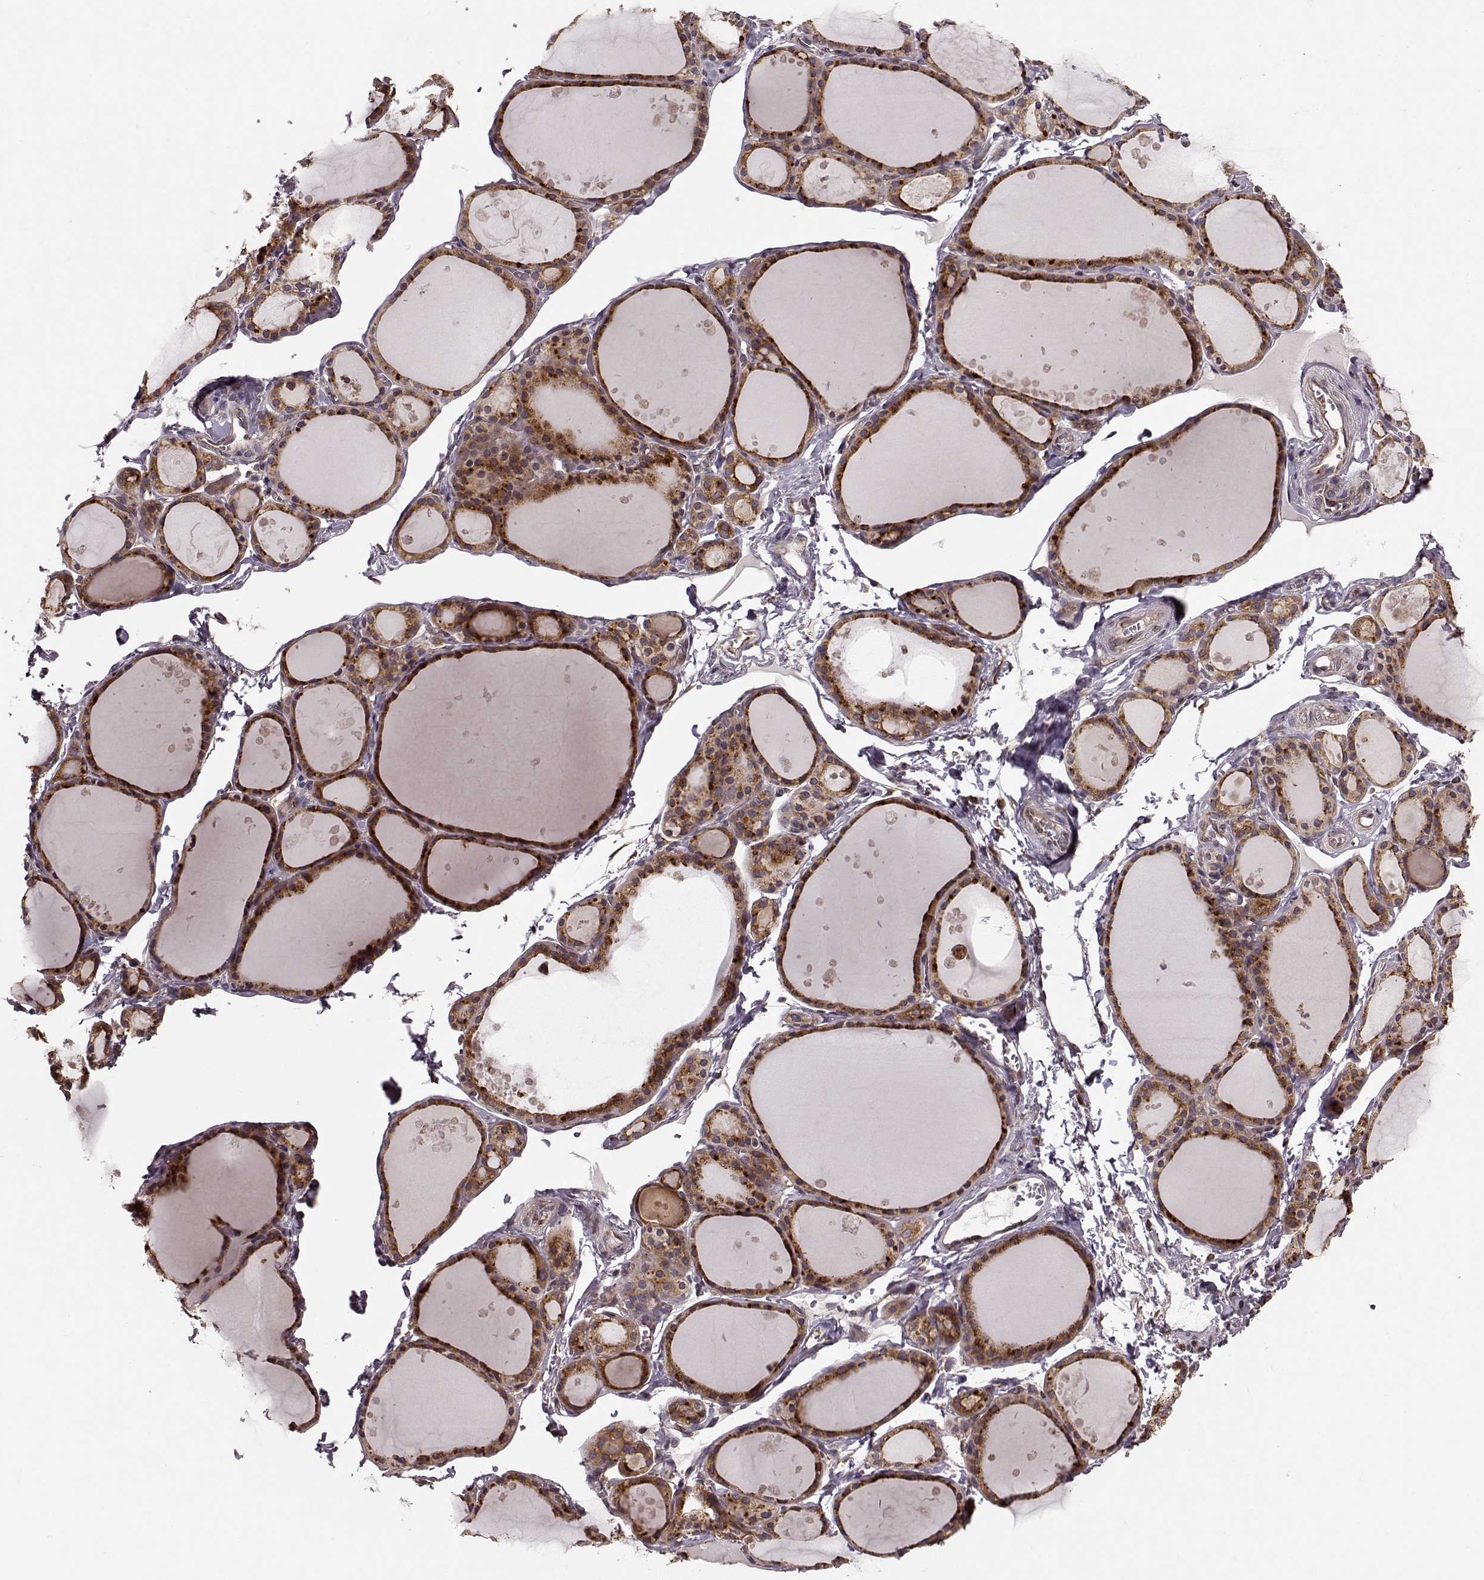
{"staining": {"intensity": "strong", "quantity": ">75%", "location": "cytoplasmic/membranous"}, "tissue": "thyroid gland", "cell_type": "Glandular cells", "image_type": "normal", "snomed": [{"axis": "morphology", "description": "Normal tissue, NOS"}, {"axis": "topography", "description": "Thyroid gland"}], "caption": "Immunohistochemical staining of normal thyroid gland demonstrates strong cytoplasmic/membranous protein staining in about >75% of glandular cells.", "gene": "YIPF5", "patient": {"sex": "male", "age": 68}}